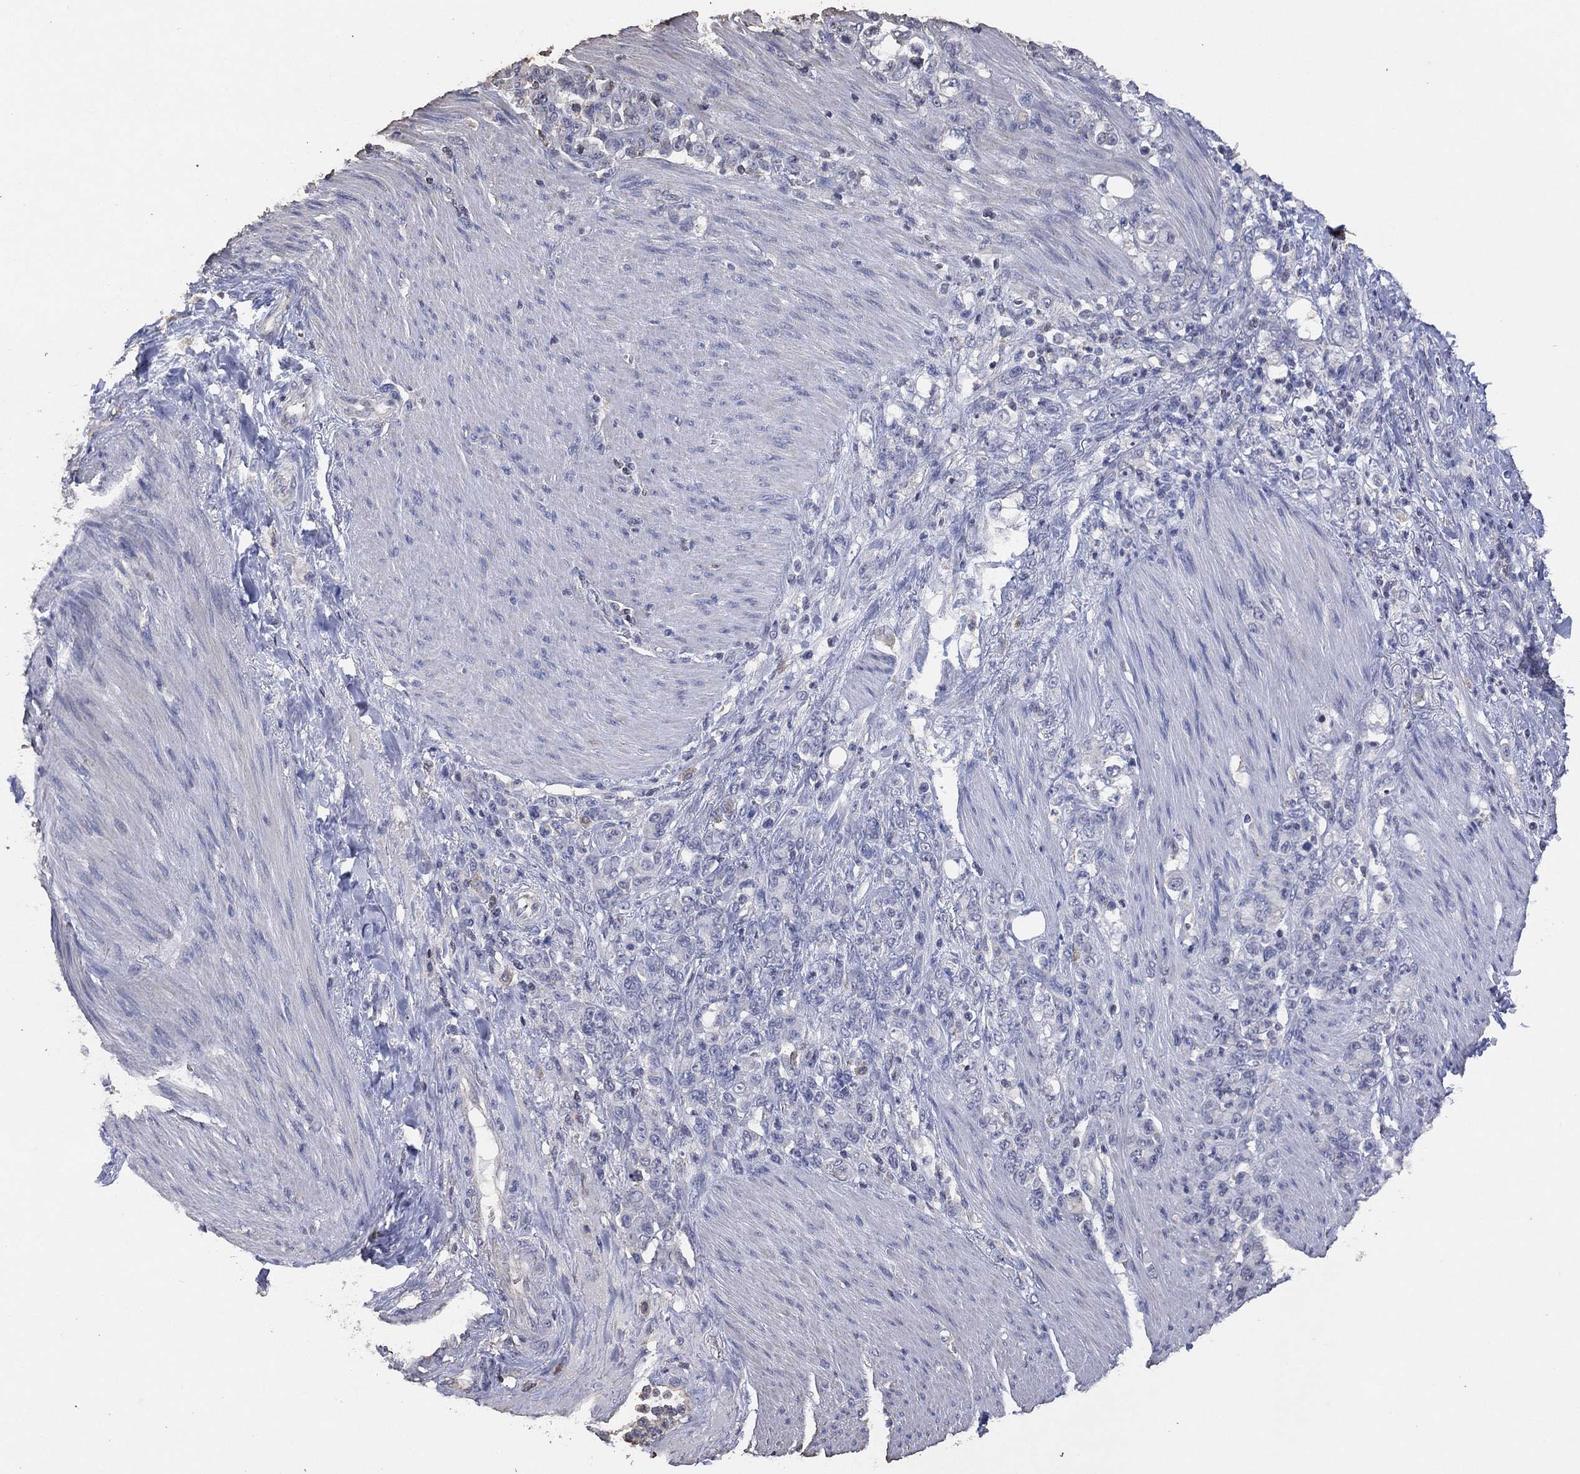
{"staining": {"intensity": "negative", "quantity": "none", "location": "none"}, "tissue": "stomach cancer", "cell_type": "Tumor cells", "image_type": "cancer", "snomed": [{"axis": "morphology", "description": "Adenocarcinoma, NOS"}, {"axis": "topography", "description": "Stomach"}], "caption": "This photomicrograph is of stomach adenocarcinoma stained with IHC to label a protein in brown with the nuclei are counter-stained blue. There is no staining in tumor cells.", "gene": "ADPRHL1", "patient": {"sex": "female", "age": 79}}